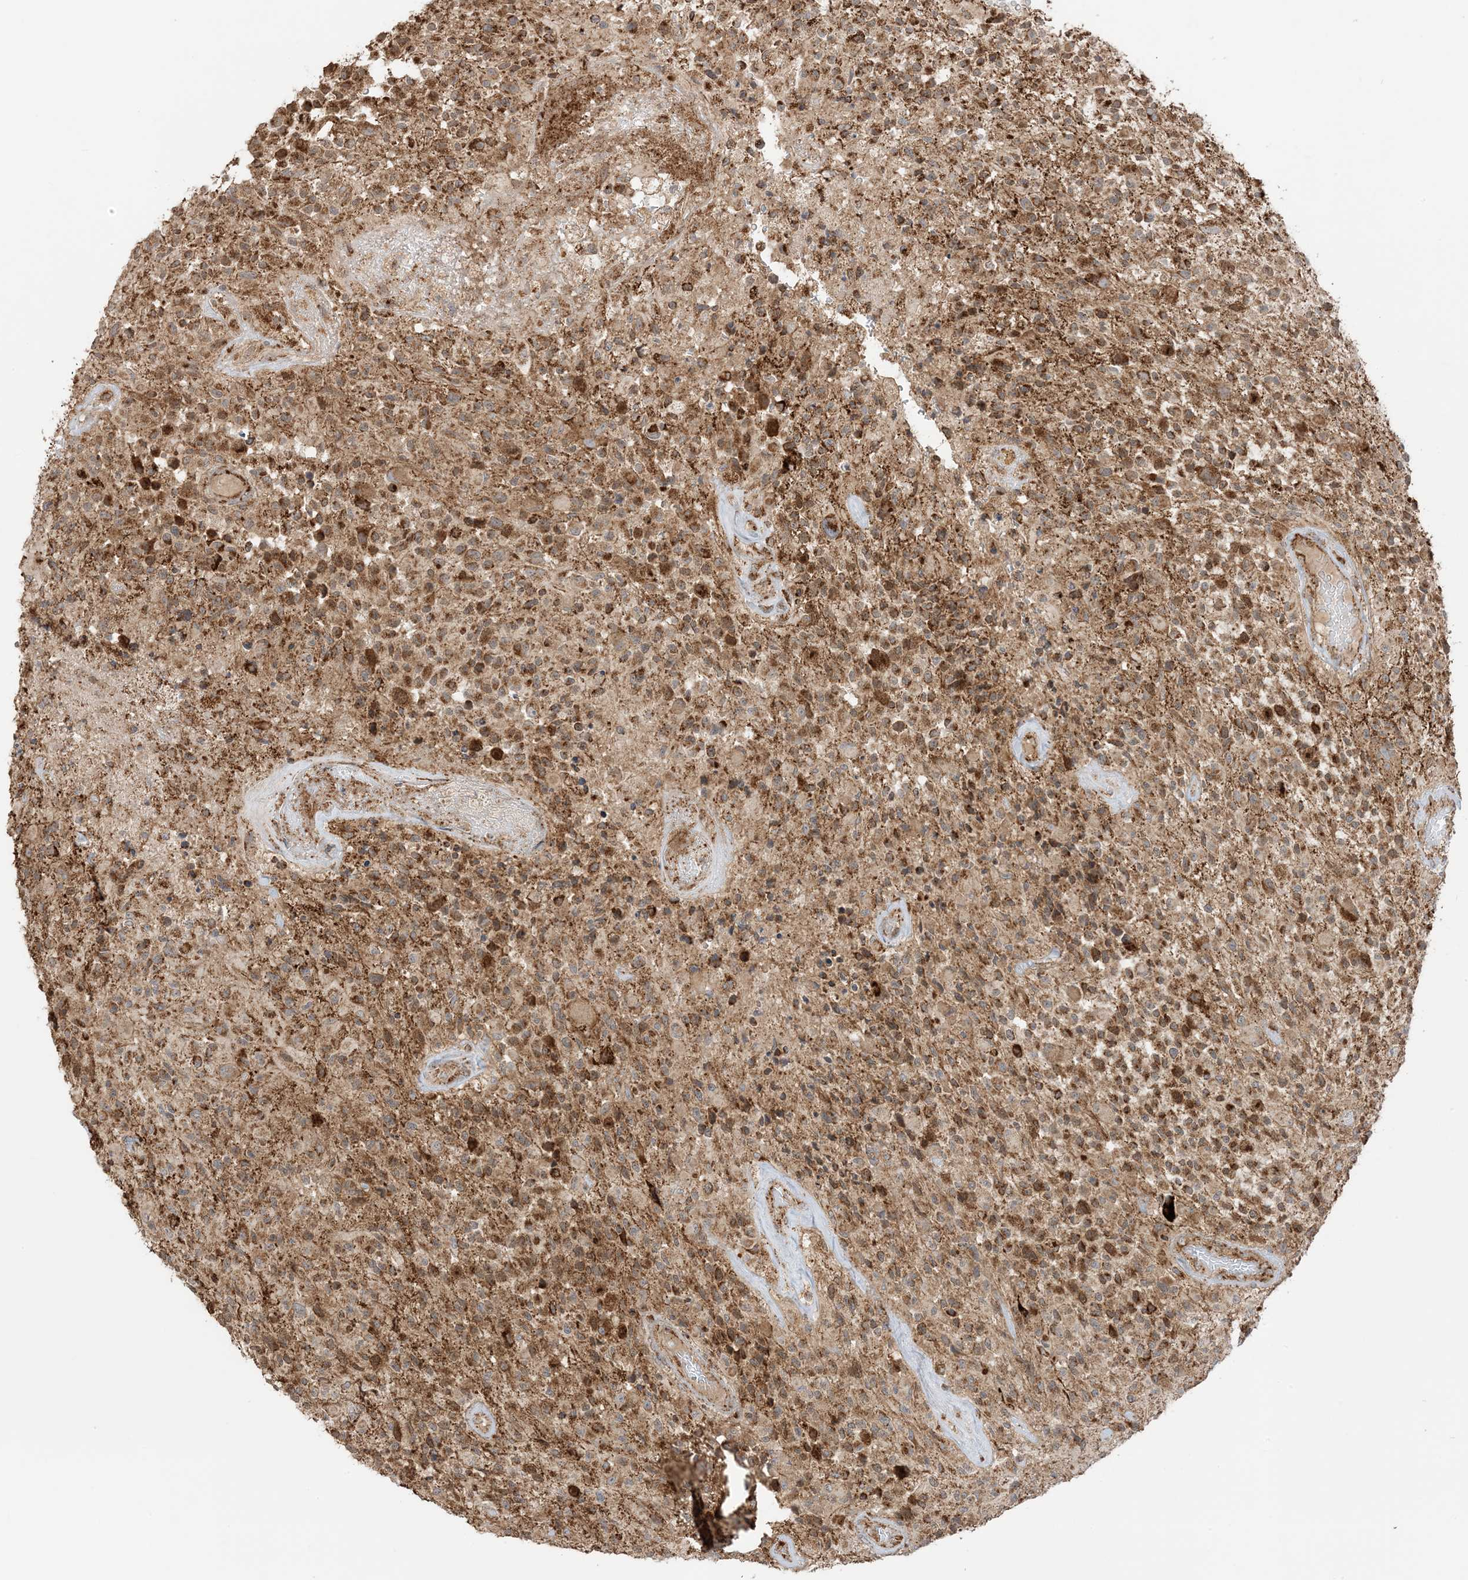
{"staining": {"intensity": "strong", "quantity": ">75%", "location": "cytoplasmic/membranous"}, "tissue": "glioma", "cell_type": "Tumor cells", "image_type": "cancer", "snomed": [{"axis": "morphology", "description": "Glioma, malignant, High grade"}, {"axis": "morphology", "description": "Glioblastoma, NOS"}, {"axis": "topography", "description": "Brain"}], "caption": "Glioma was stained to show a protein in brown. There is high levels of strong cytoplasmic/membranous positivity in about >75% of tumor cells.", "gene": "N4BP3", "patient": {"sex": "male", "age": 60}}